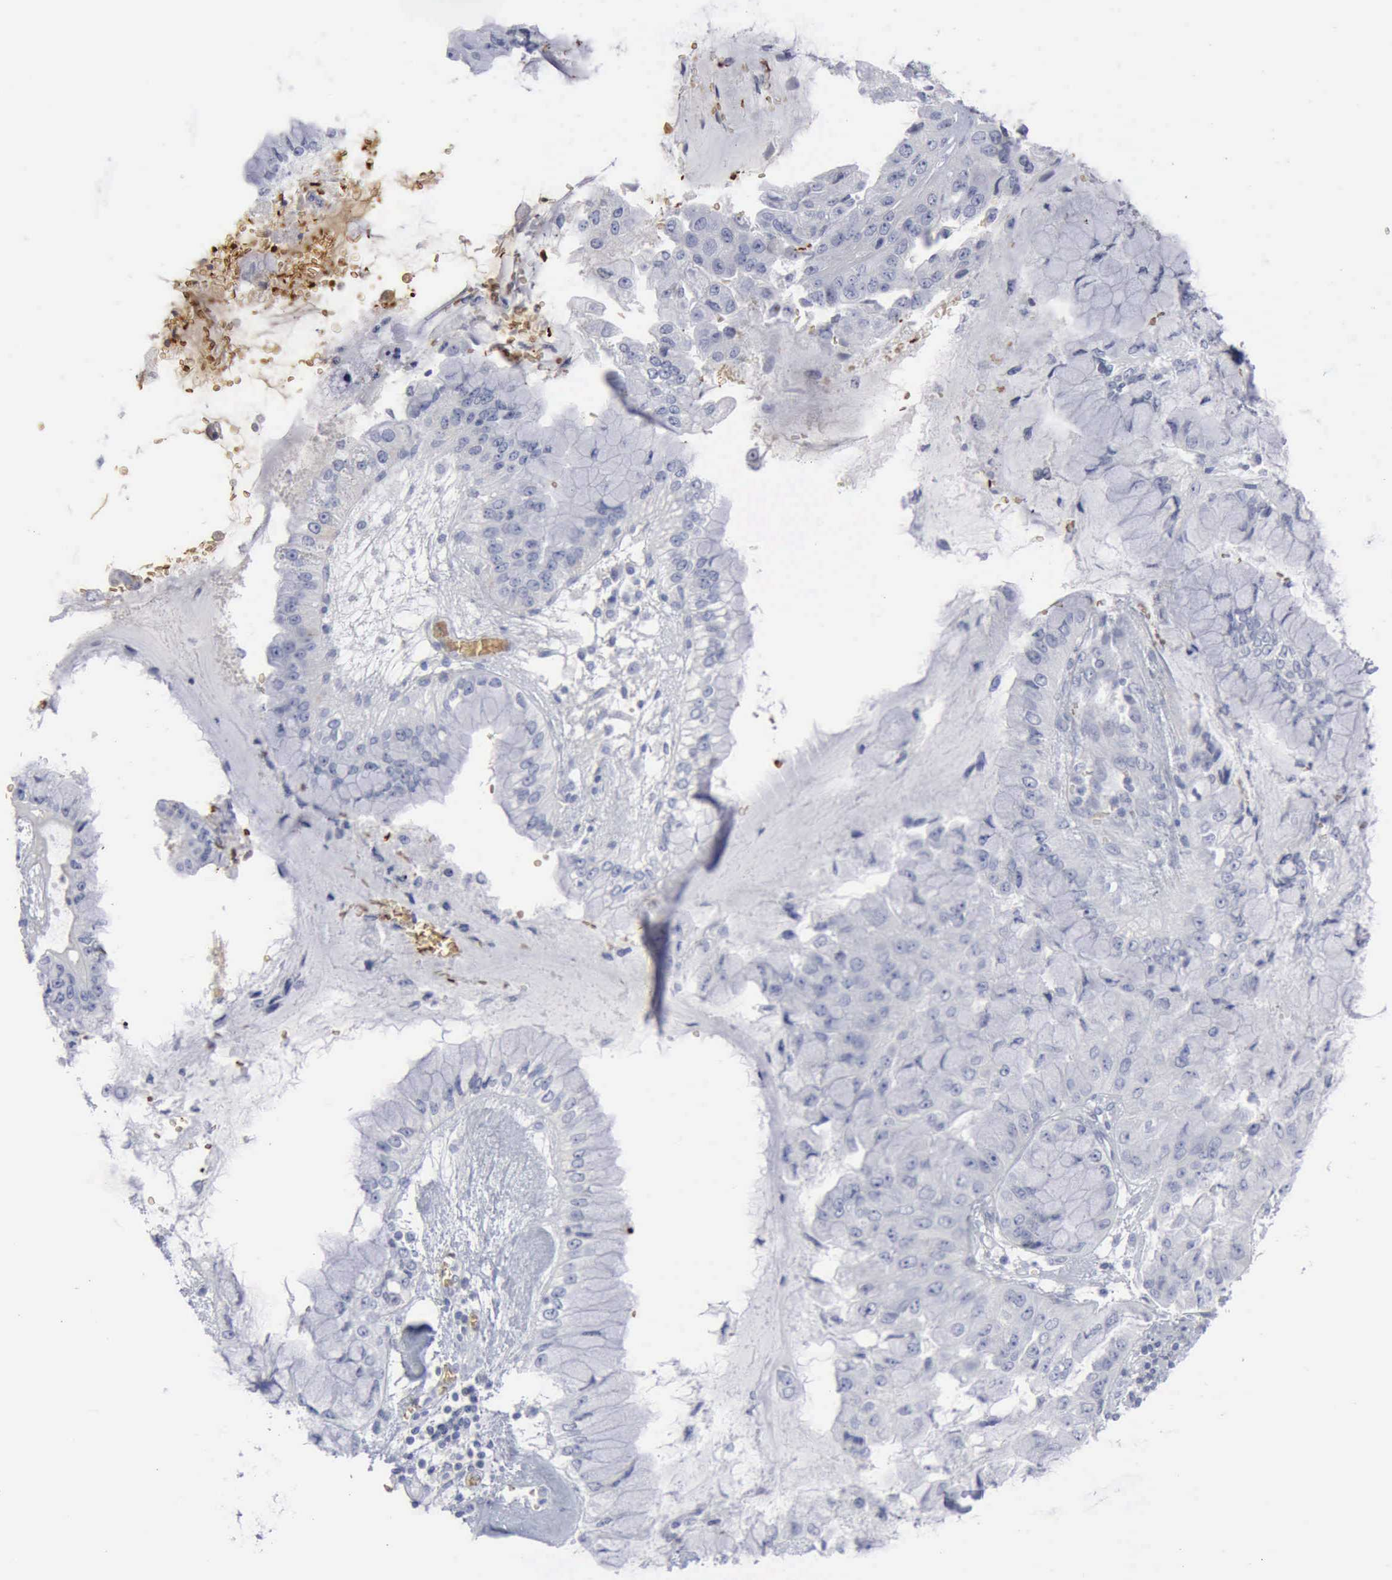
{"staining": {"intensity": "negative", "quantity": "none", "location": "none"}, "tissue": "liver cancer", "cell_type": "Tumor cells", "image_type": "cancer", "snomed": [{"axis": "morphology", "description": "Cholangiocarcinoma"}, {"axis": "topography", "description": "Liver"}], "caption": "Immunohistochemistry micrograph of neoplastic tissue: cholangiocarcinoma (liver) stained with DAB (3,3'-diaminobenzidine) exhibits no significant protein positivity in tumor cells.", "gene": "TGFB1", "patient": {"sex": "female", "age": 79}}